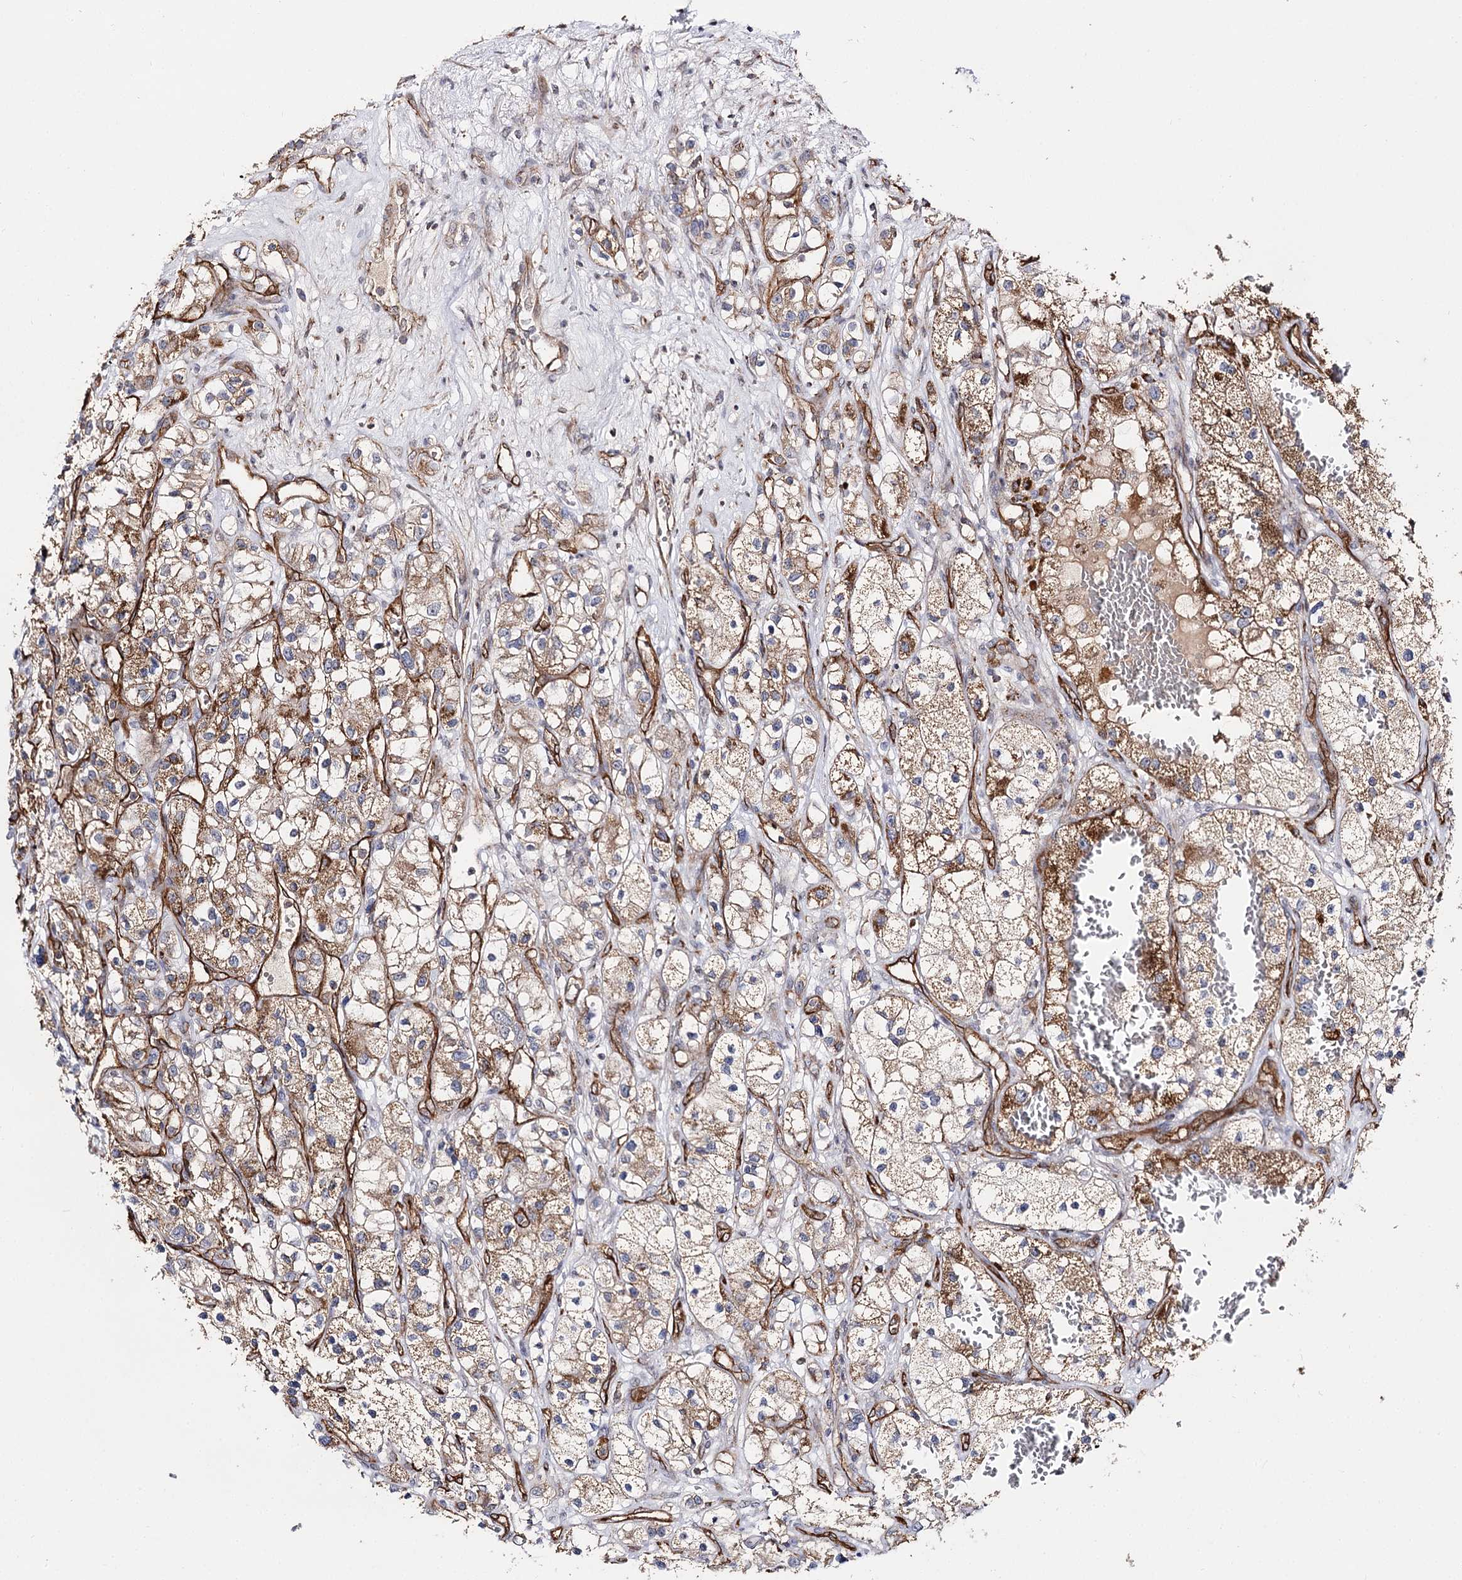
{"staining": {"intensity": "moderate", "quantity": ">75%", "location": "cytoplasmic/membranous"}, "tissue": "renal cancer", "cell_type": "Tumor cells", "image_type": "cancer", "snomed": [{"axis": "morphology", "description": "Adenocarcinoma, NOS"}, {"axis": "topography", "description": "Kidney"}], "caption": "Renal cancer (adenocarcinoma) was stained to show a protein in brown. There is medium levels of moderate cytoplasmic/membranous staining in approximately >75% of tumor cells.", "gene": "CBR4", "patient": {"sex": "female", "age": 57}}